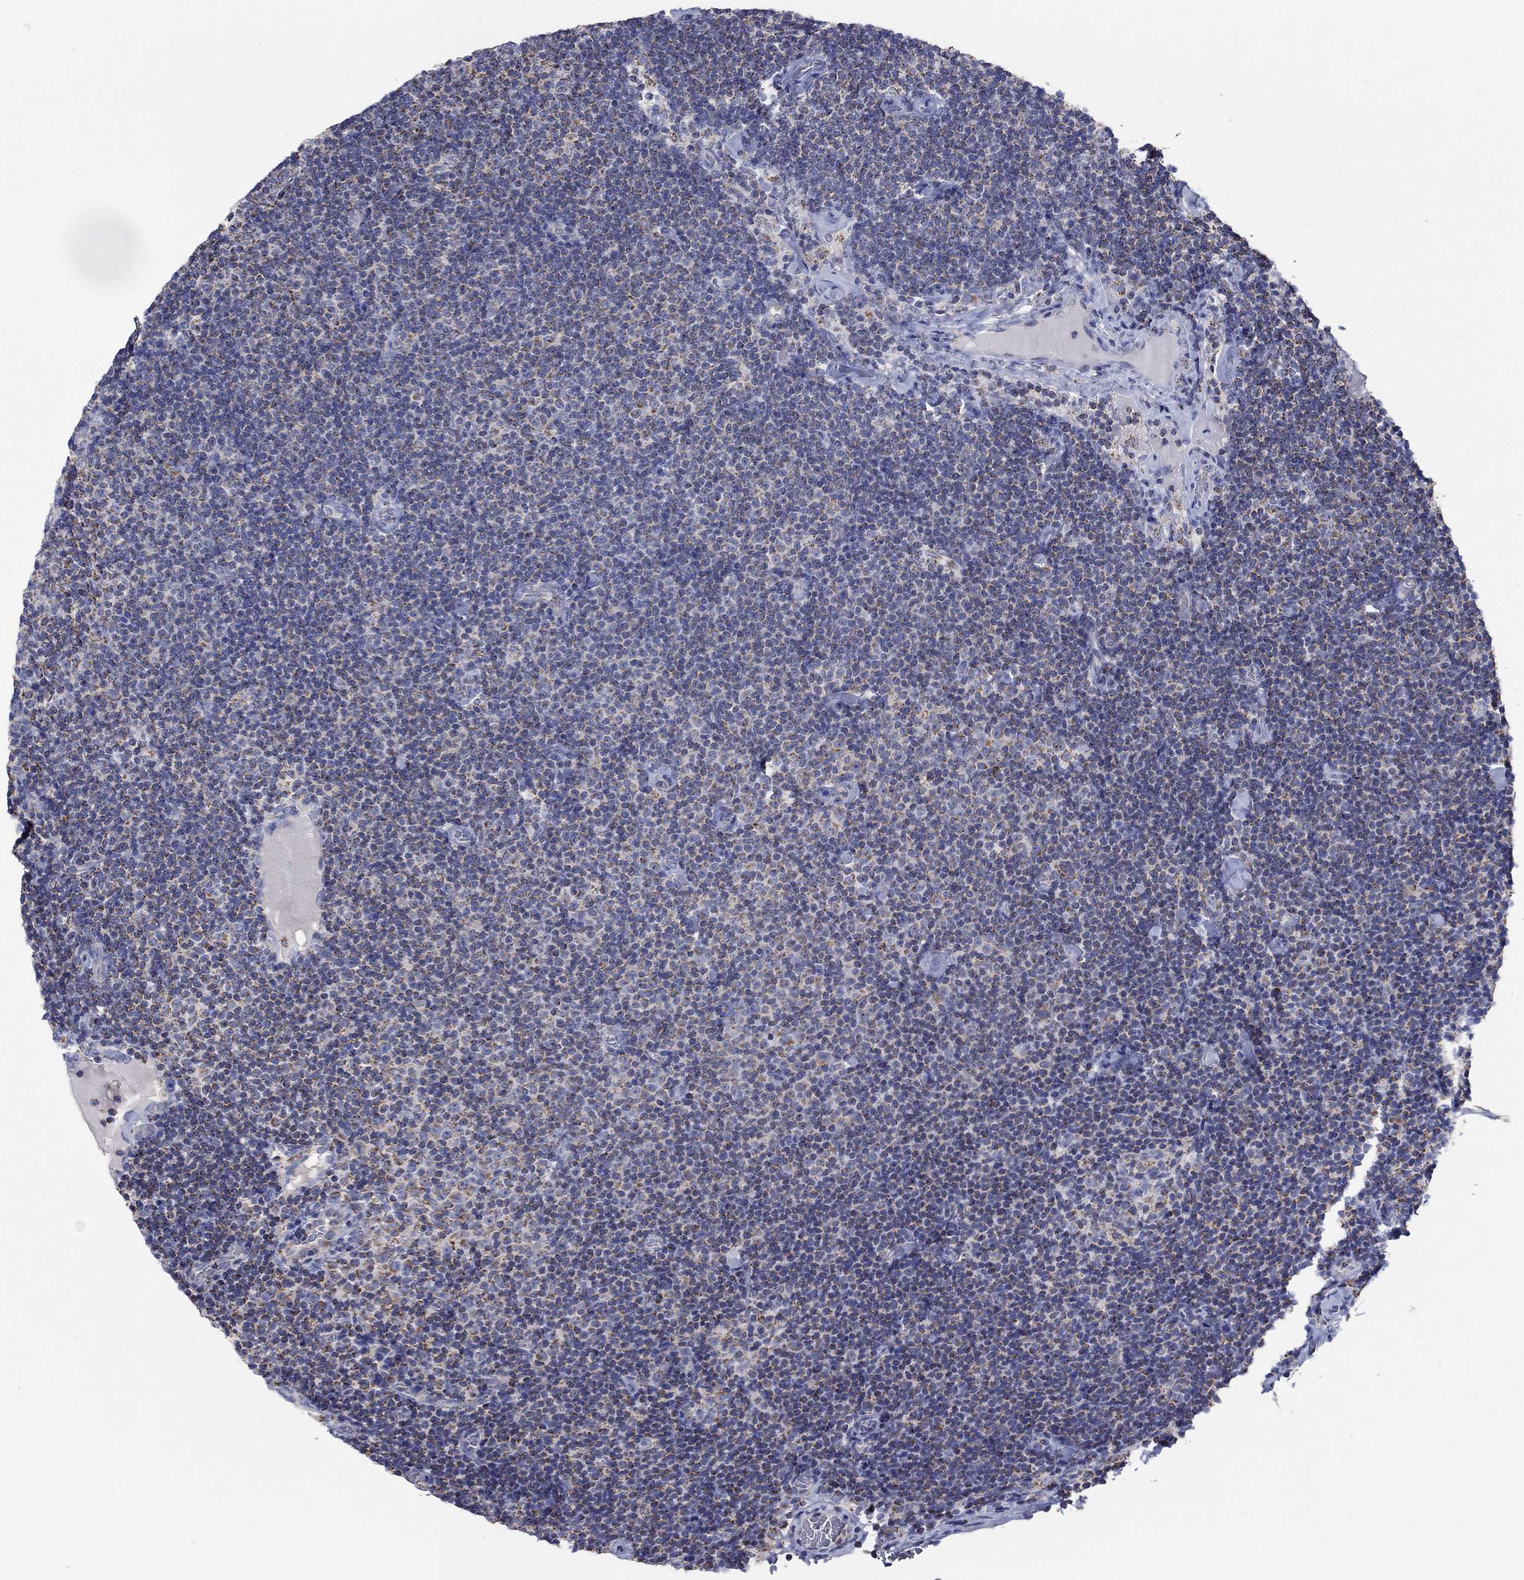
{"staining": {"intensity": "moderate", "quantity": "25%-75%", "location": "cytoplasmic/membranous"}, "tissue": "lymphoma", "cell_type": "Tumor cells", "image_type": "cancer", "snomed": [{"axis": "morphology", "description": "Malignant lymphoma, non-Hodgkin's type, Low grade"}, {"axis": "topography", "description": "Lymph node"}], "caption": "Immunohistochemistry (IHC) (DAB) staining of malignant lymphoma, non-Hodgkin's type (low-grade) displays moderate cytoplasmic/membranous protein expression in about 25%-75% of tumor cells.", "gene": "C9orf85", "patient": {"sex": "male", "age": 81}}